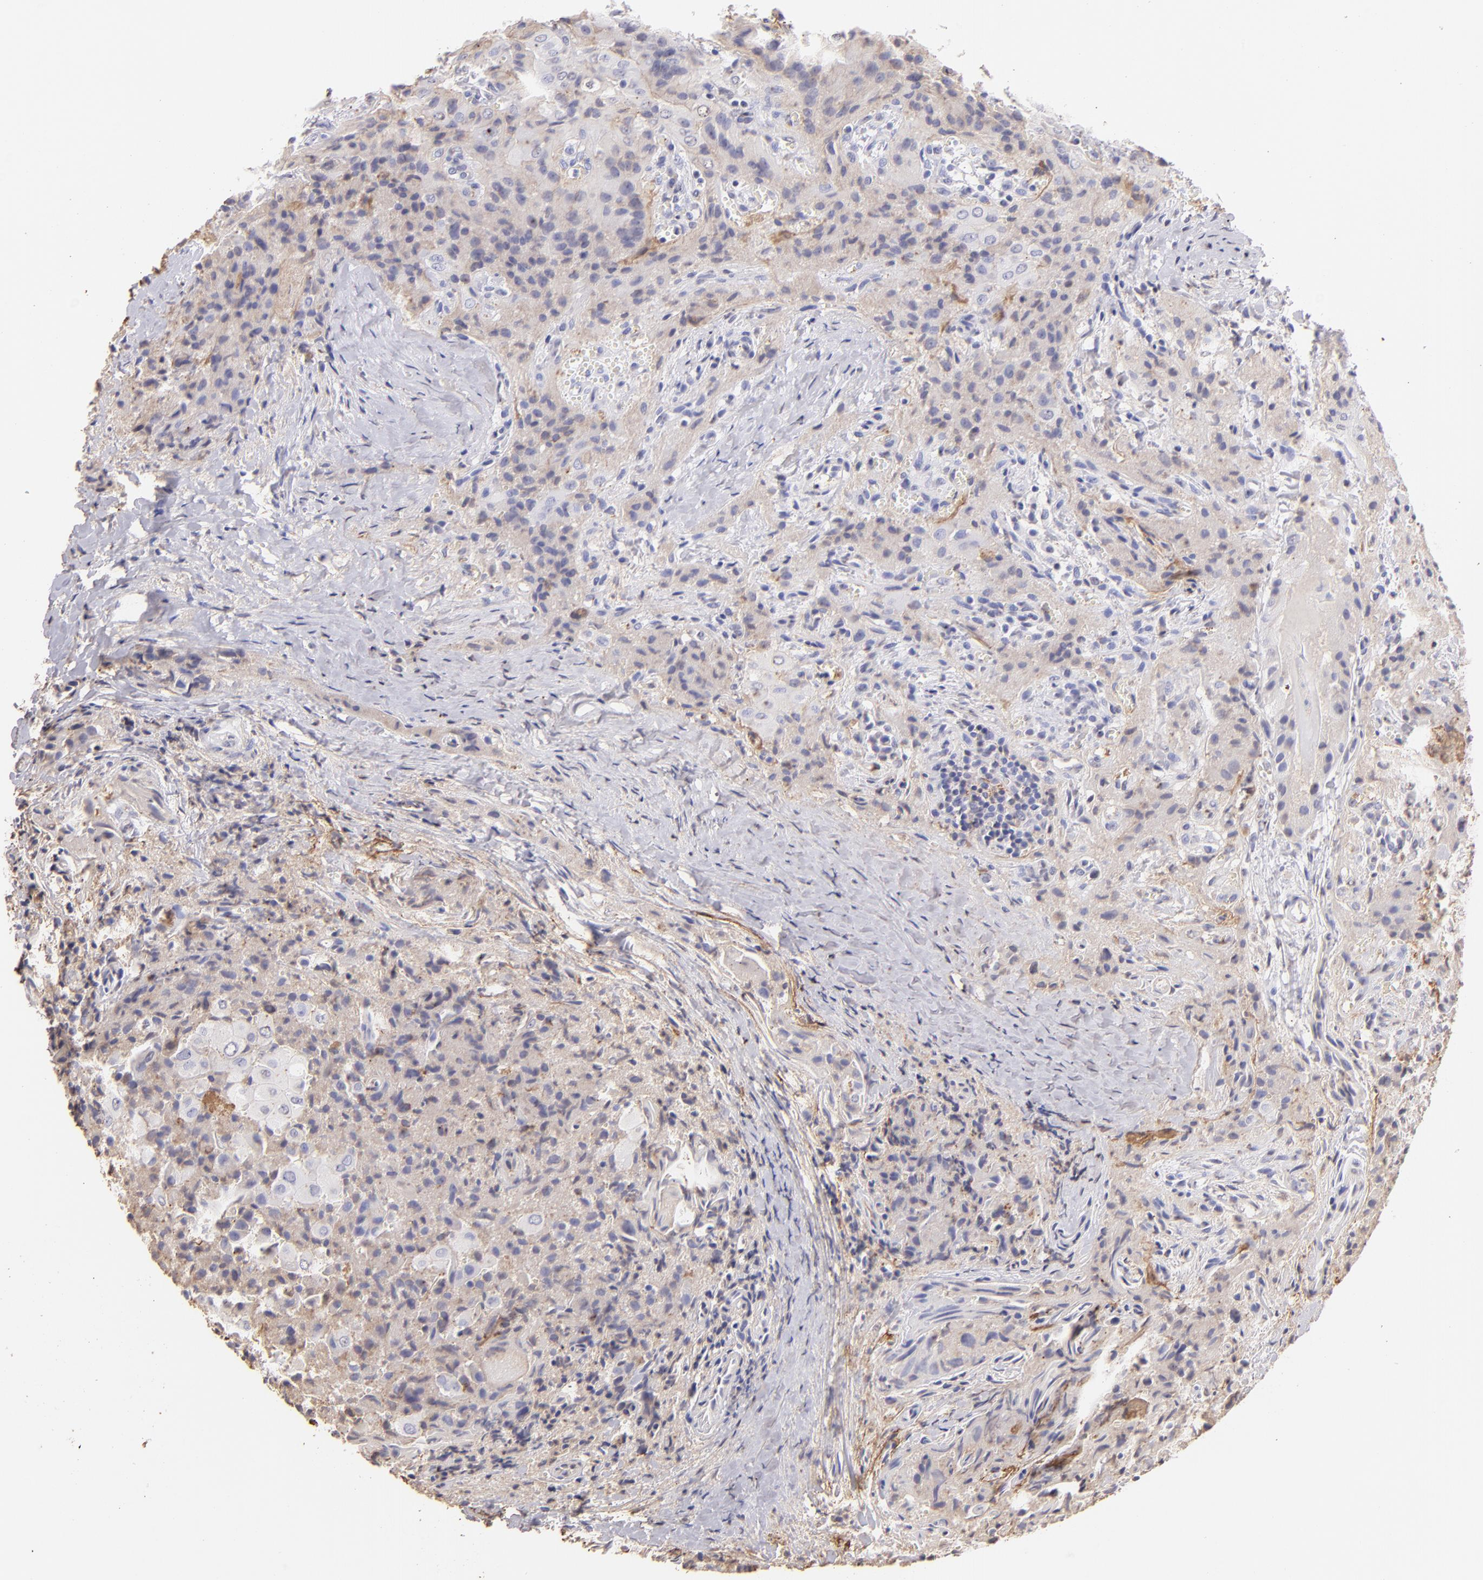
{"staining": {"intensity": "weak", "quantity": ">75%", "location": "cytoplasmic/membranous"}, "tissue": "thyroid cancer", "cell_type": "Tumor cells", "image_type": "cancer", "snomed": [{"axis": "morphology", "description": "Papillary adenocarcinoma, NOS"}, {"axis": "topography", "description": "Thyroid gland"}], "caption": "IHC histopathology image of human papillary adenocarcinoma (thyroid) stained for a protein (brown), which reveals low levels of weak cytoplasmic/membranous positivity in approximately >75% of tumor cells.", "gene": "FGB", "patient": {"sex": "female", "age": 71}}